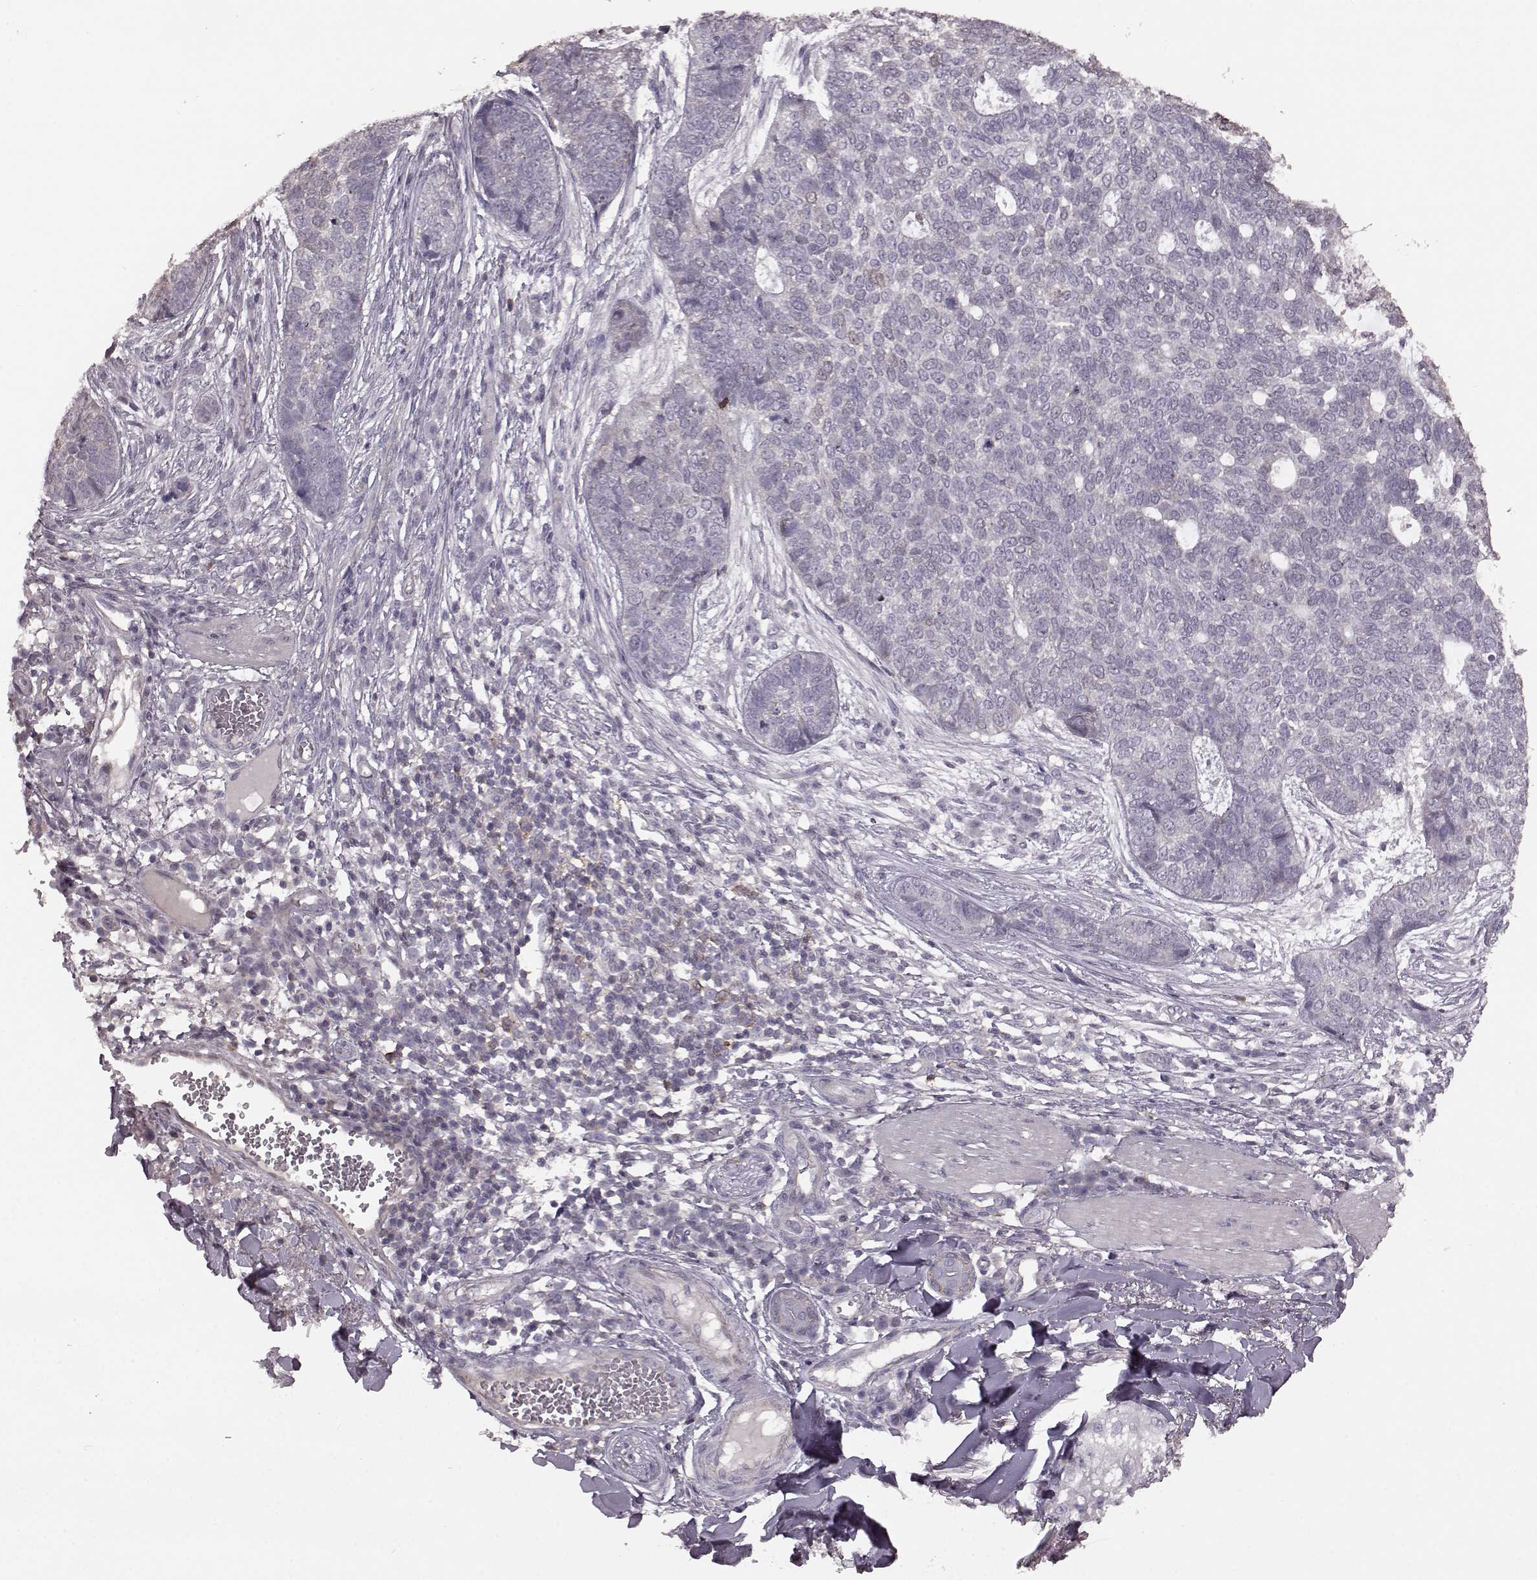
{"staining": {"intensity": "negative", "quantity": "none", "location": "none"}, "tissue": "skin cancer", "cell_type": "Tumor cells", "image_type": "cancer", "snomed": [{"axis": "morphology", "description": "Basal cell carcinoma"}, {"axis": "topography", "description": "Skin"}], "caption": "IHC photomicrograph of human skin basal cell carcinoma stained for a protein (brown), which exhibits no staining in tumor cells. Nuclei are stained in blue.", "gene": "PDCD1", "patient": {"sex": "female", "age": 69}}